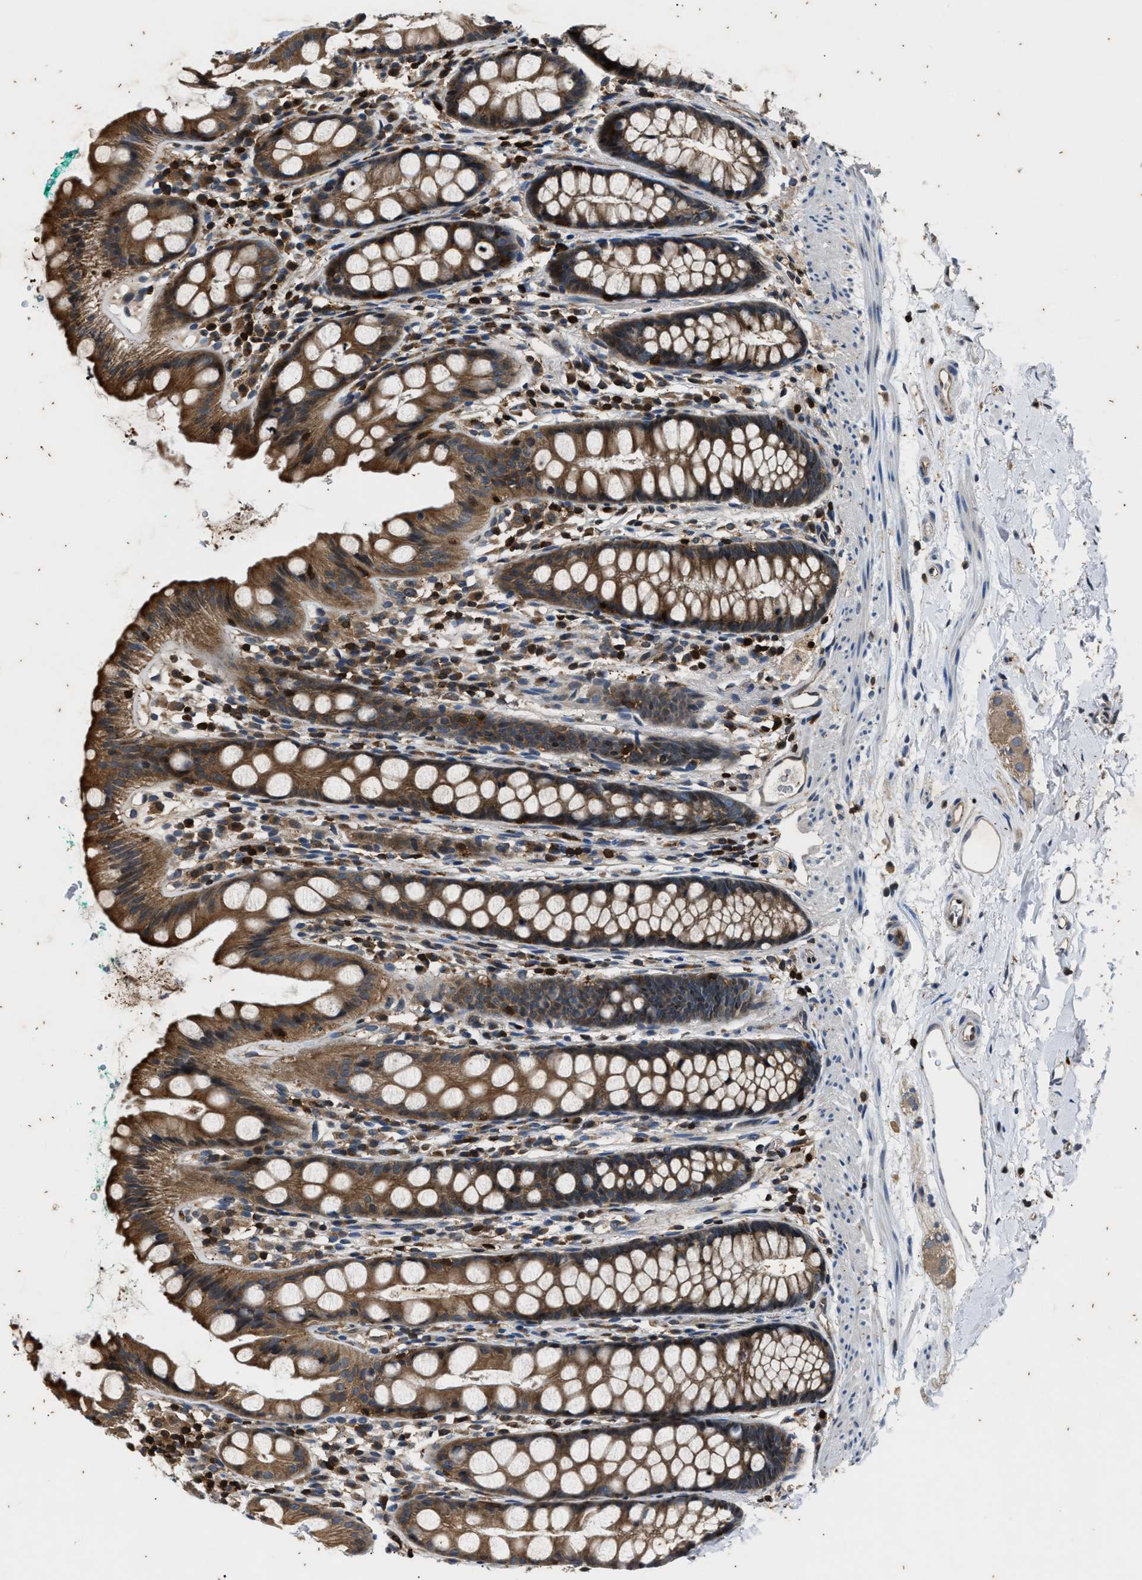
{"staining": {"intensity": "moderate", "quantity": ">75%", "location": "cytoplasmic/membranous"}, "tissue": "rectum", "cell_type": "Glandular cells", "image_type": "normal", "snomed": [{"axis": "morphology", "description": "Normal tissue, NOS"}, {"axis": "topography", "description": "Rectum"}], "caption": "This is a micrograph of immunohistochemistry staining of normal rectum, which shows moderate staining in the cytoplasmic/membranous of glandular cells.", "gene": "PTPN7", "patient": {"sex": "female", "age": 65}}